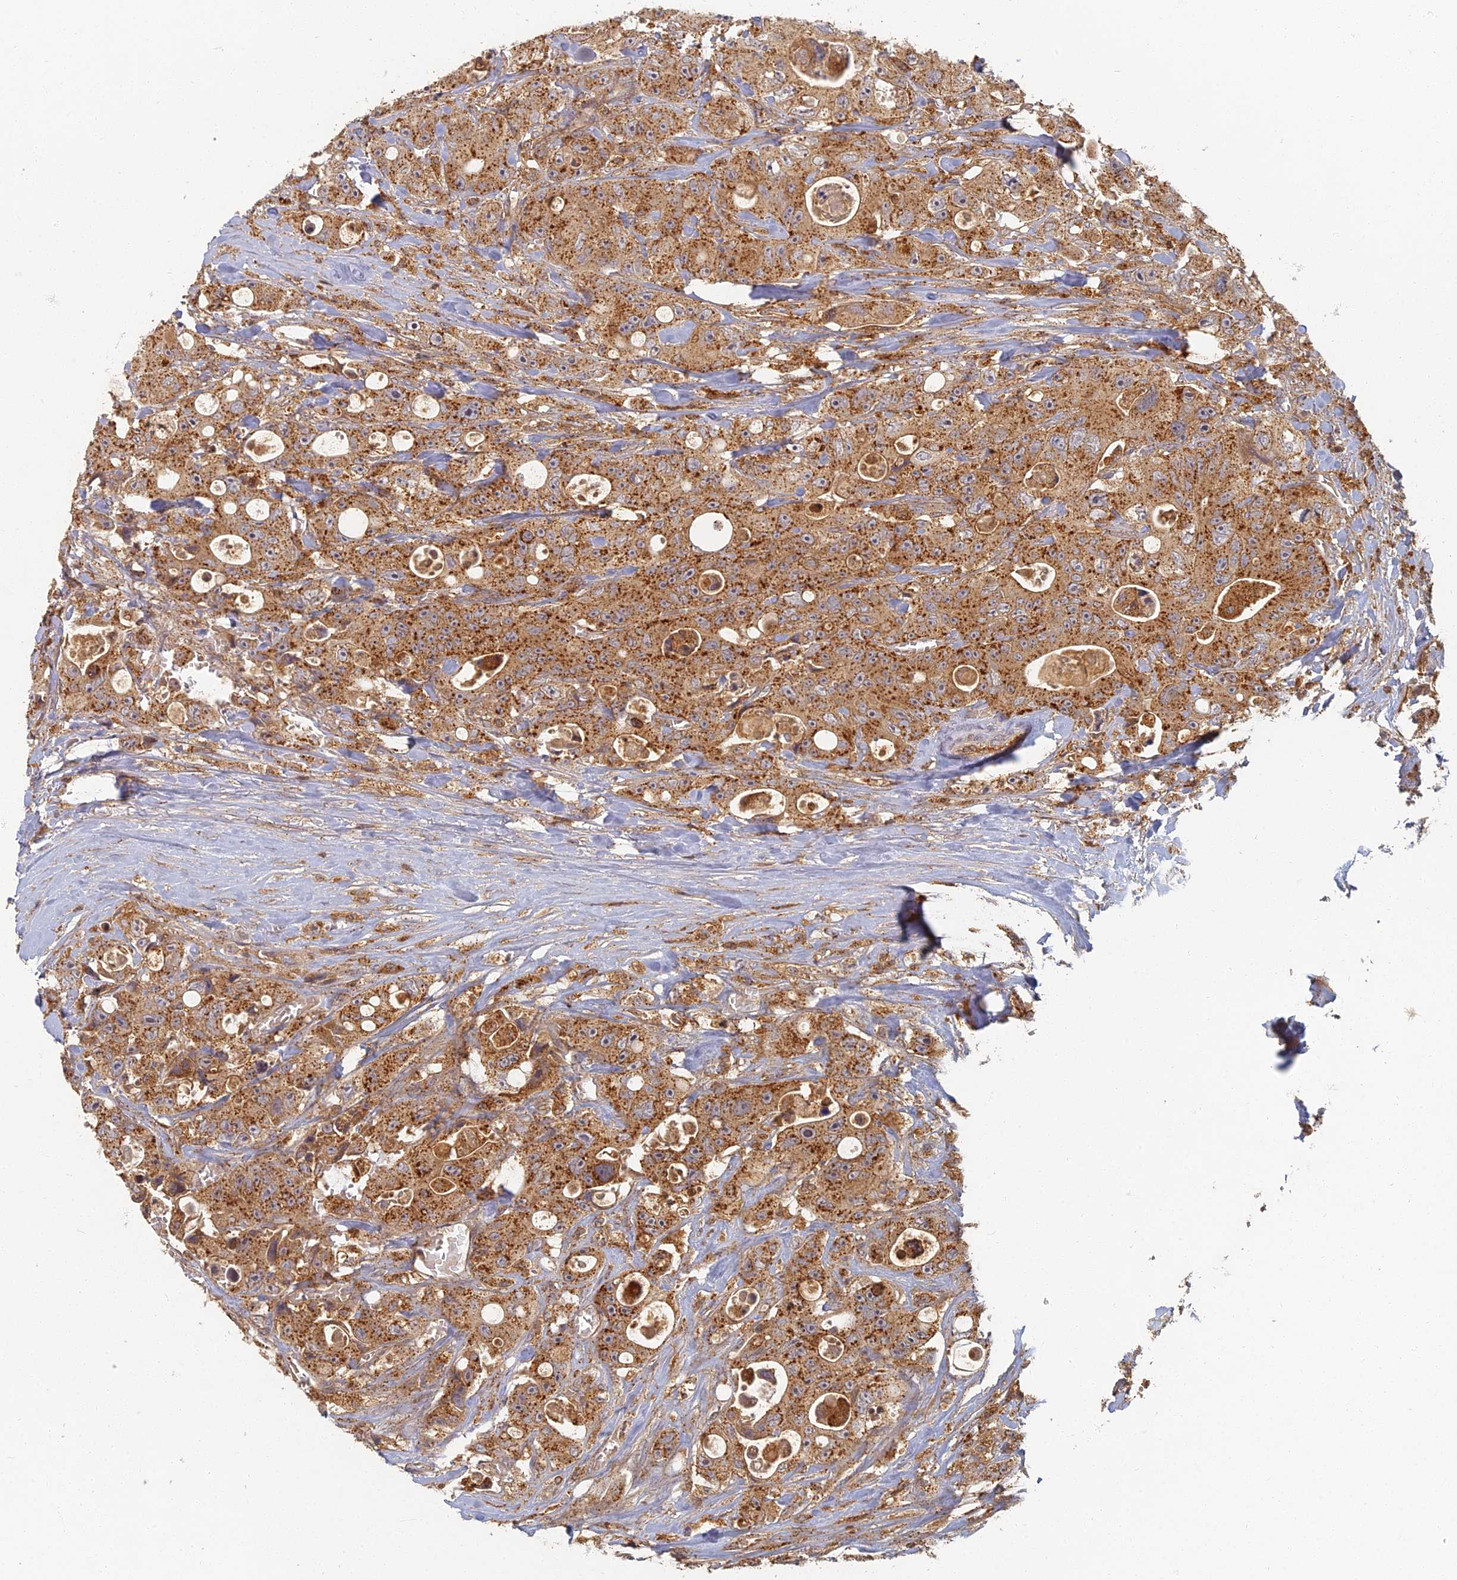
{"staining": {"intensity": "strong", "quantity": ">75%", "location": "cytoplasmic/membranous"}, "tissue": "colorectal cancer", "cell_type": "Tumor cells", "image_type": "cancer", "snomed": [{"axis": "morphology", "description": "Adenocarcinoma, NOS"}, {"axis": "topography", "description": "Colon"}], "caption": "Tumor cells demonstrate high levels of strong cytoplasmic/membranous staining in about >75% of cells in human colorectal adenocarcinoma.", "gene": "INO80D", "patient": {"sex": "female", "age": 46}}